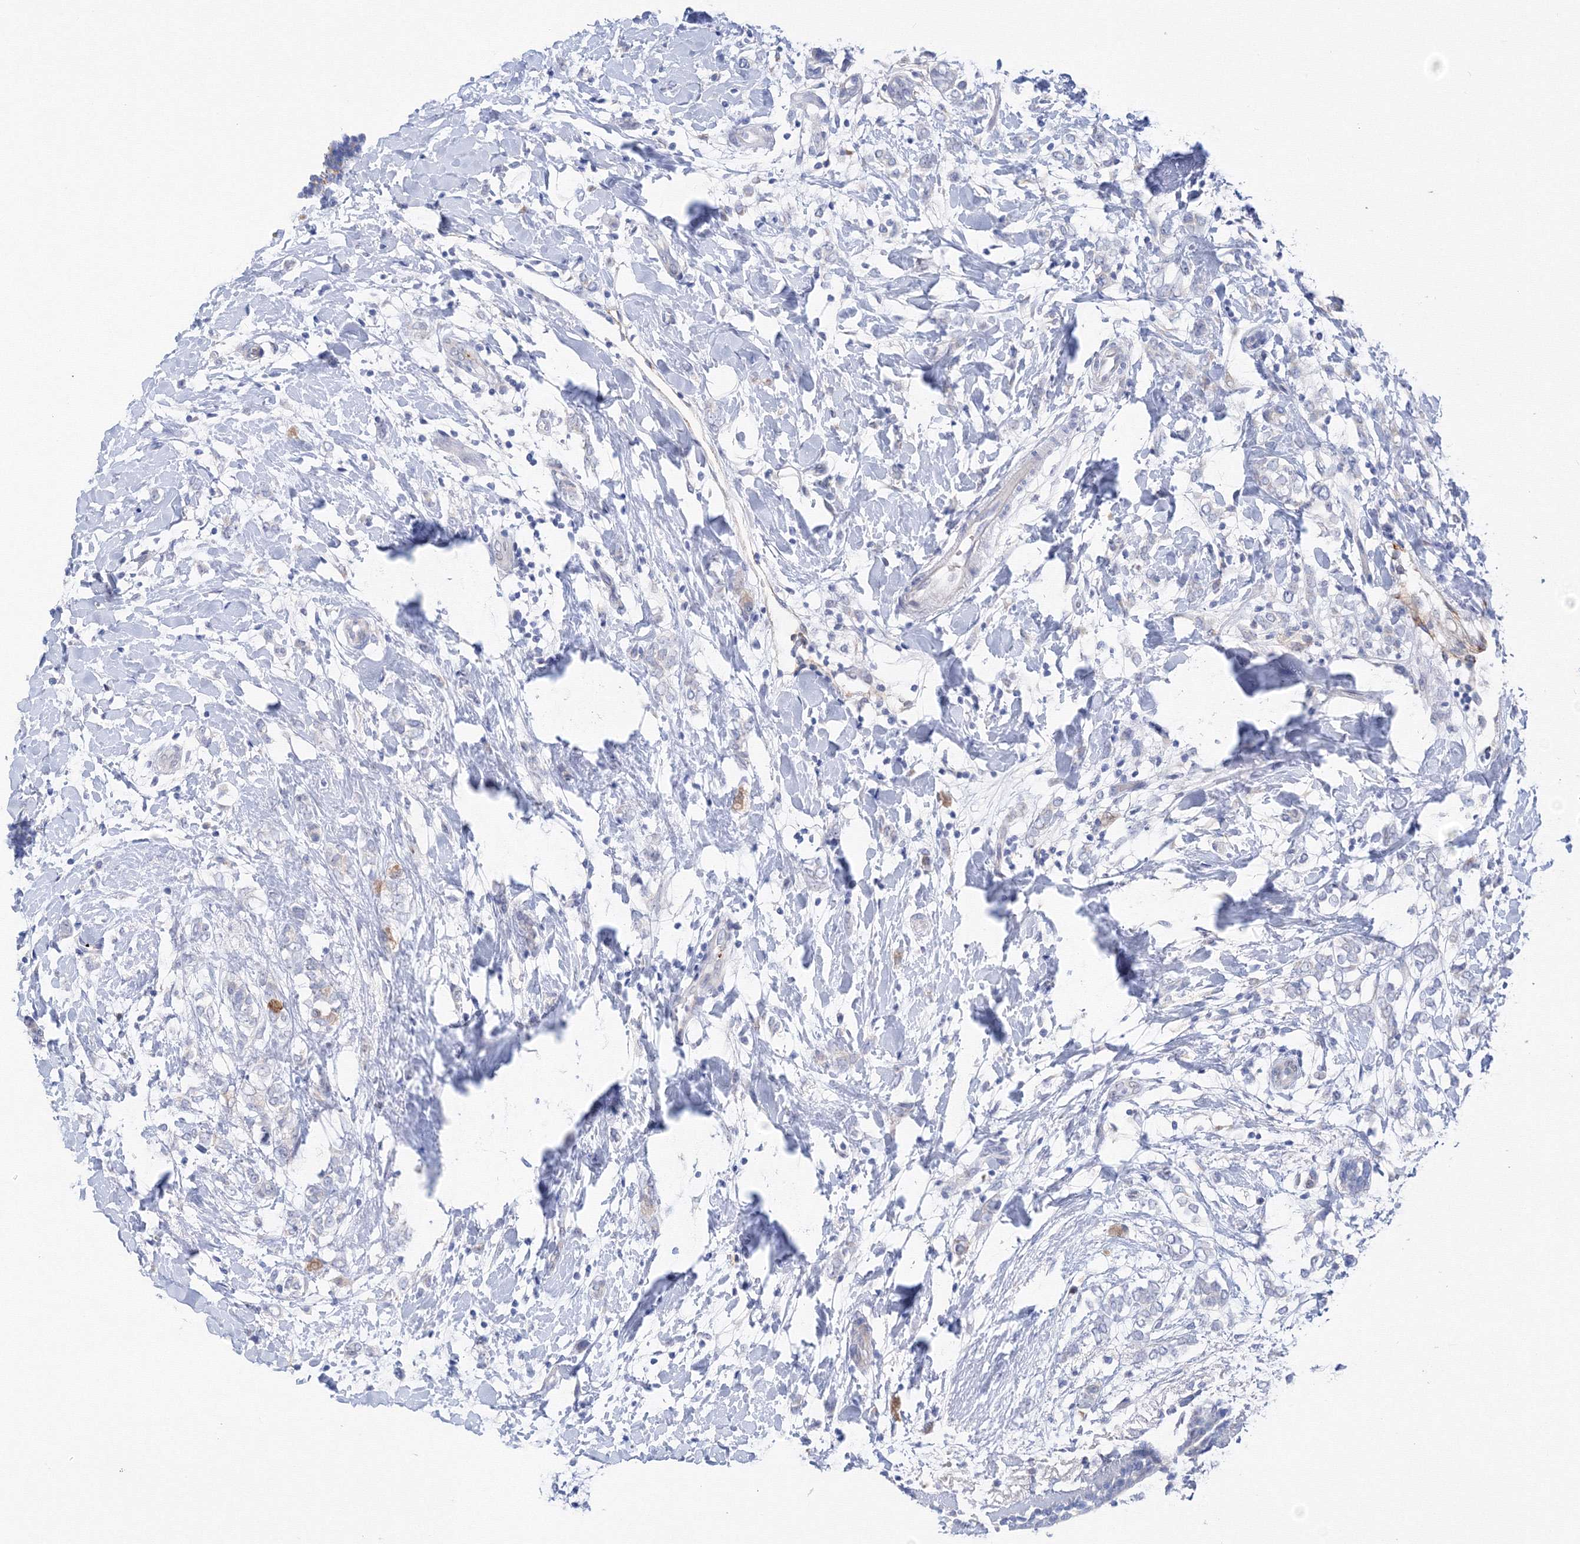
{"staining": {"intensity": "negative", "quantity": "none", "location": "none"}, "tissue": "breast cancer", "cell_type": "Tumor cells", "image_type": "cancer", "snomed": [{"axis": "morphology", "description": "Normal tissue, NOS"}, {"axis": "morphology", "description": "Lobular carcinoma"}, {"axis": "topography", "description": "Breast"}], "caption": "This is an IHC image of human breast cancer. There is no staining in tumor cells.", "gene": "TAMM41", "patient": {"sex": "female", "age": 47}}